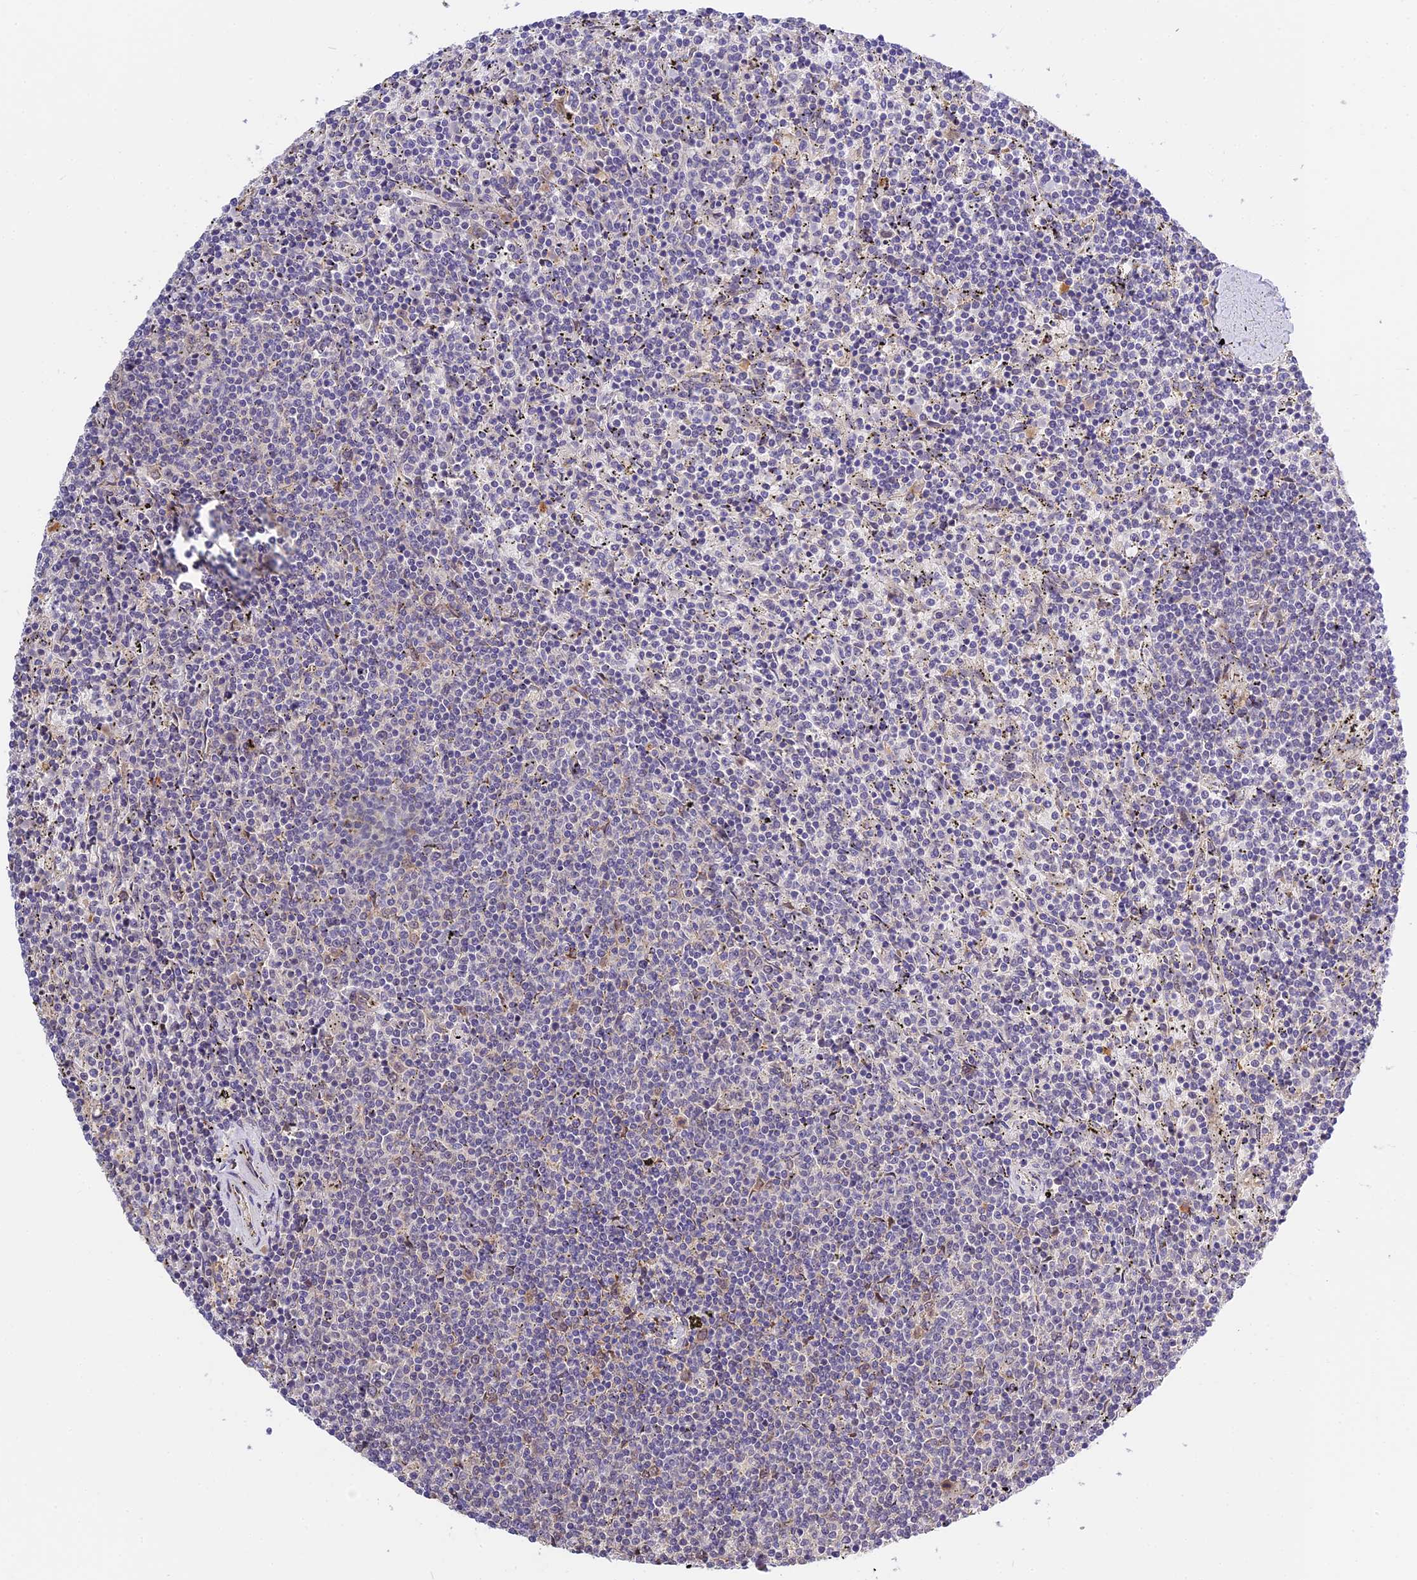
{"staining": {"intensity": "negative", "quantity": "none", "location": "none"}, "tissue": "lymphoma", "cell_type": "Tumor cells", "image_type": "cancer", "snomed": [{"axis": "morphology", "description": "Malignant lymphoma, non-Hodgkin's type, Low grade"}, {"axis": "topography", "description": "Spleen"}], "caption": "The photomicrograph reveals no significant staining in tumor cells of lymphoma. The staining was performed using DAB to visualize the protein expression in brown, while the nuclei were stained in blue with hematoxylin (Magnification: 20x).", "gene": "BSCL2", "patient": {"sex": "female", "age": 50}}